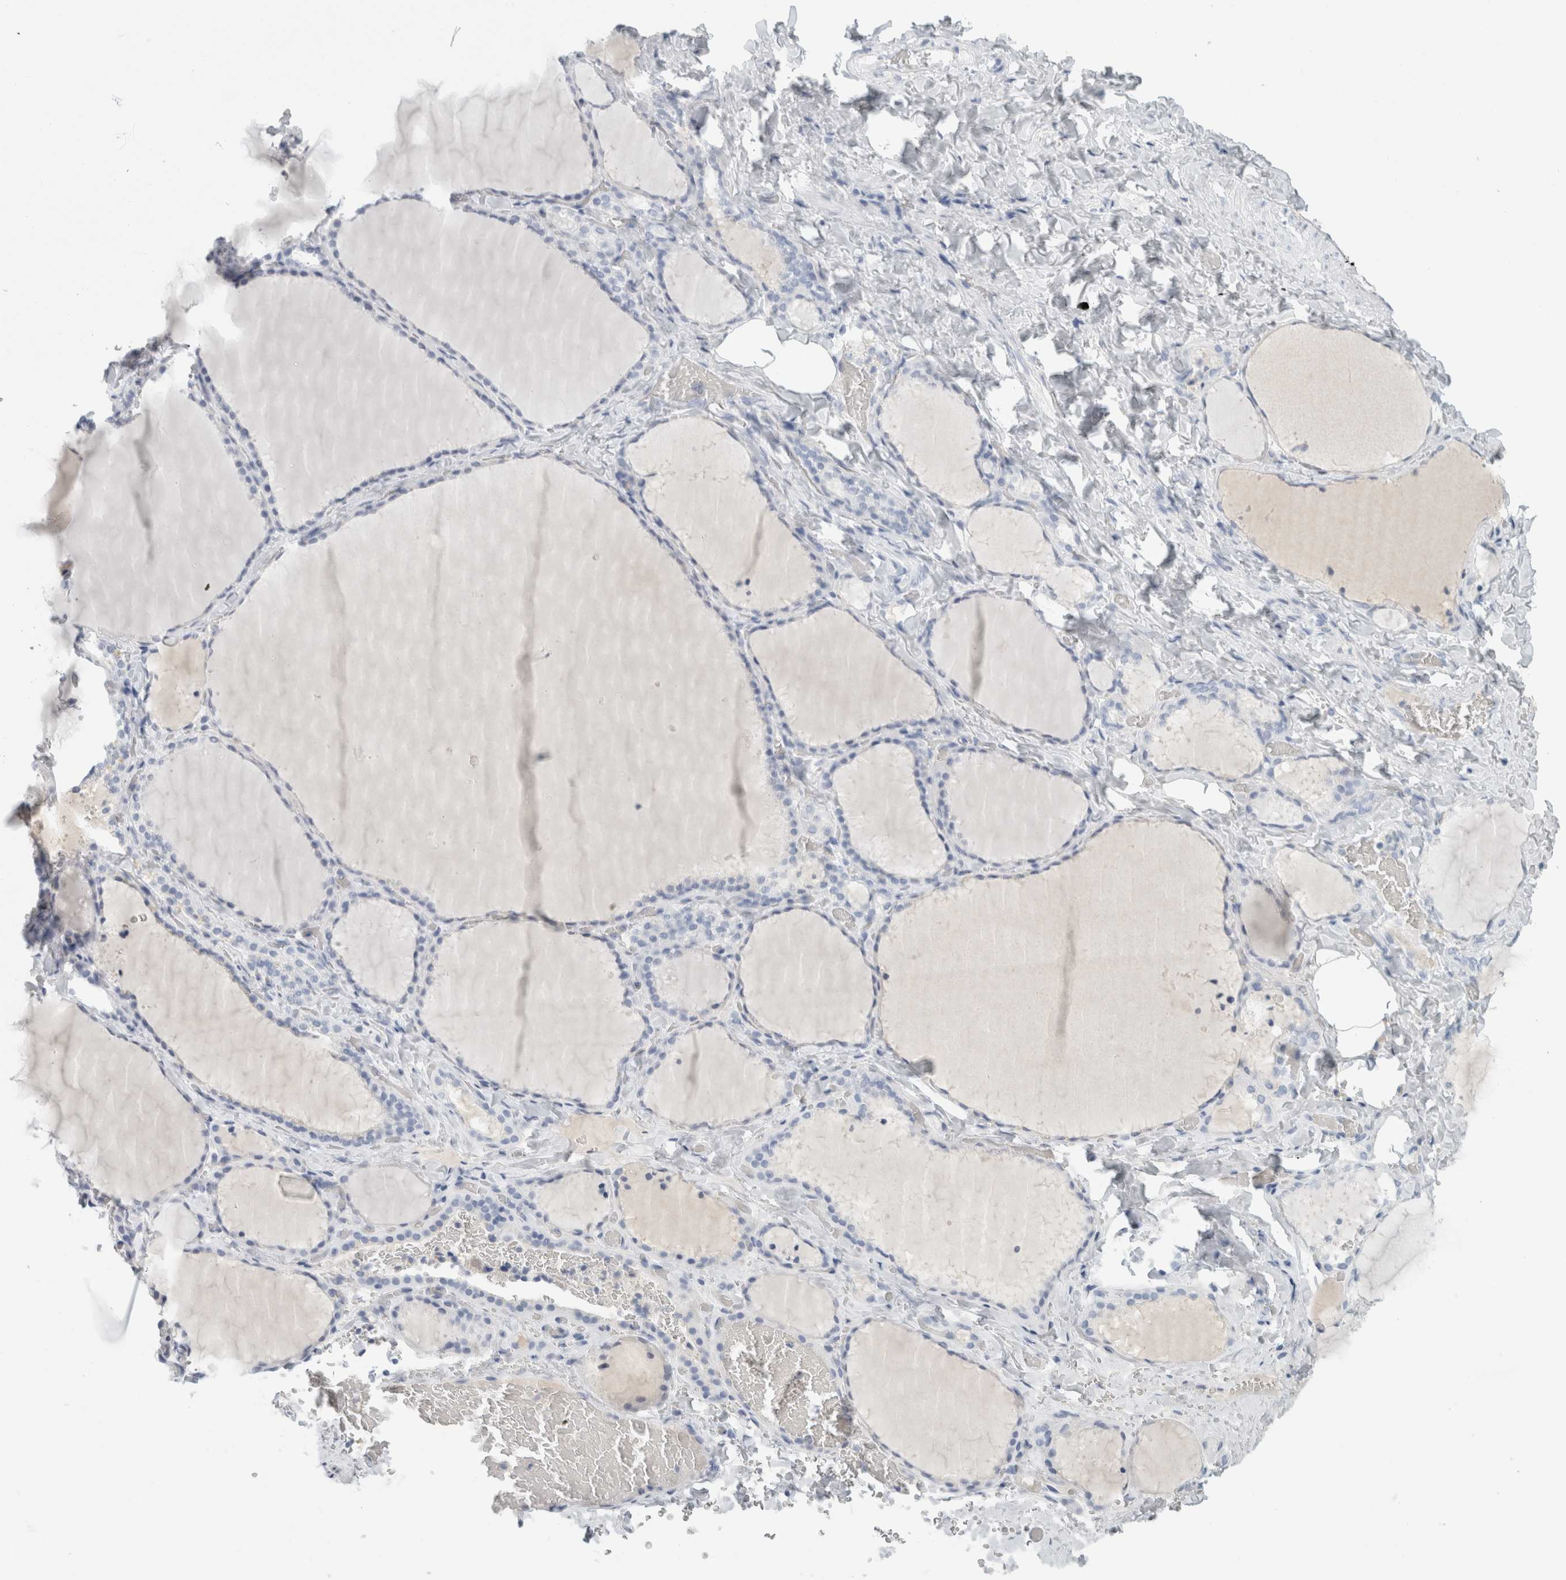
{"staining": {"intensity": "negative", "quantity": "none", "location": "none"}, "tissue": "thyroid gland", "cell_type": "Glandular cells", "image_type": "normal", "snomed": [{"axis": "morphology", "description": "Normal tissue, NOS"}, {"axis": "topography", "description": "Thyroid gland"}], "caption": "This is an immunohistochemistry micrograph of benign human thyroid gland. There is no positivity in glandular cells.", "gene": "TSPAN8", "patient": {"sex": "female", "age": 22}}